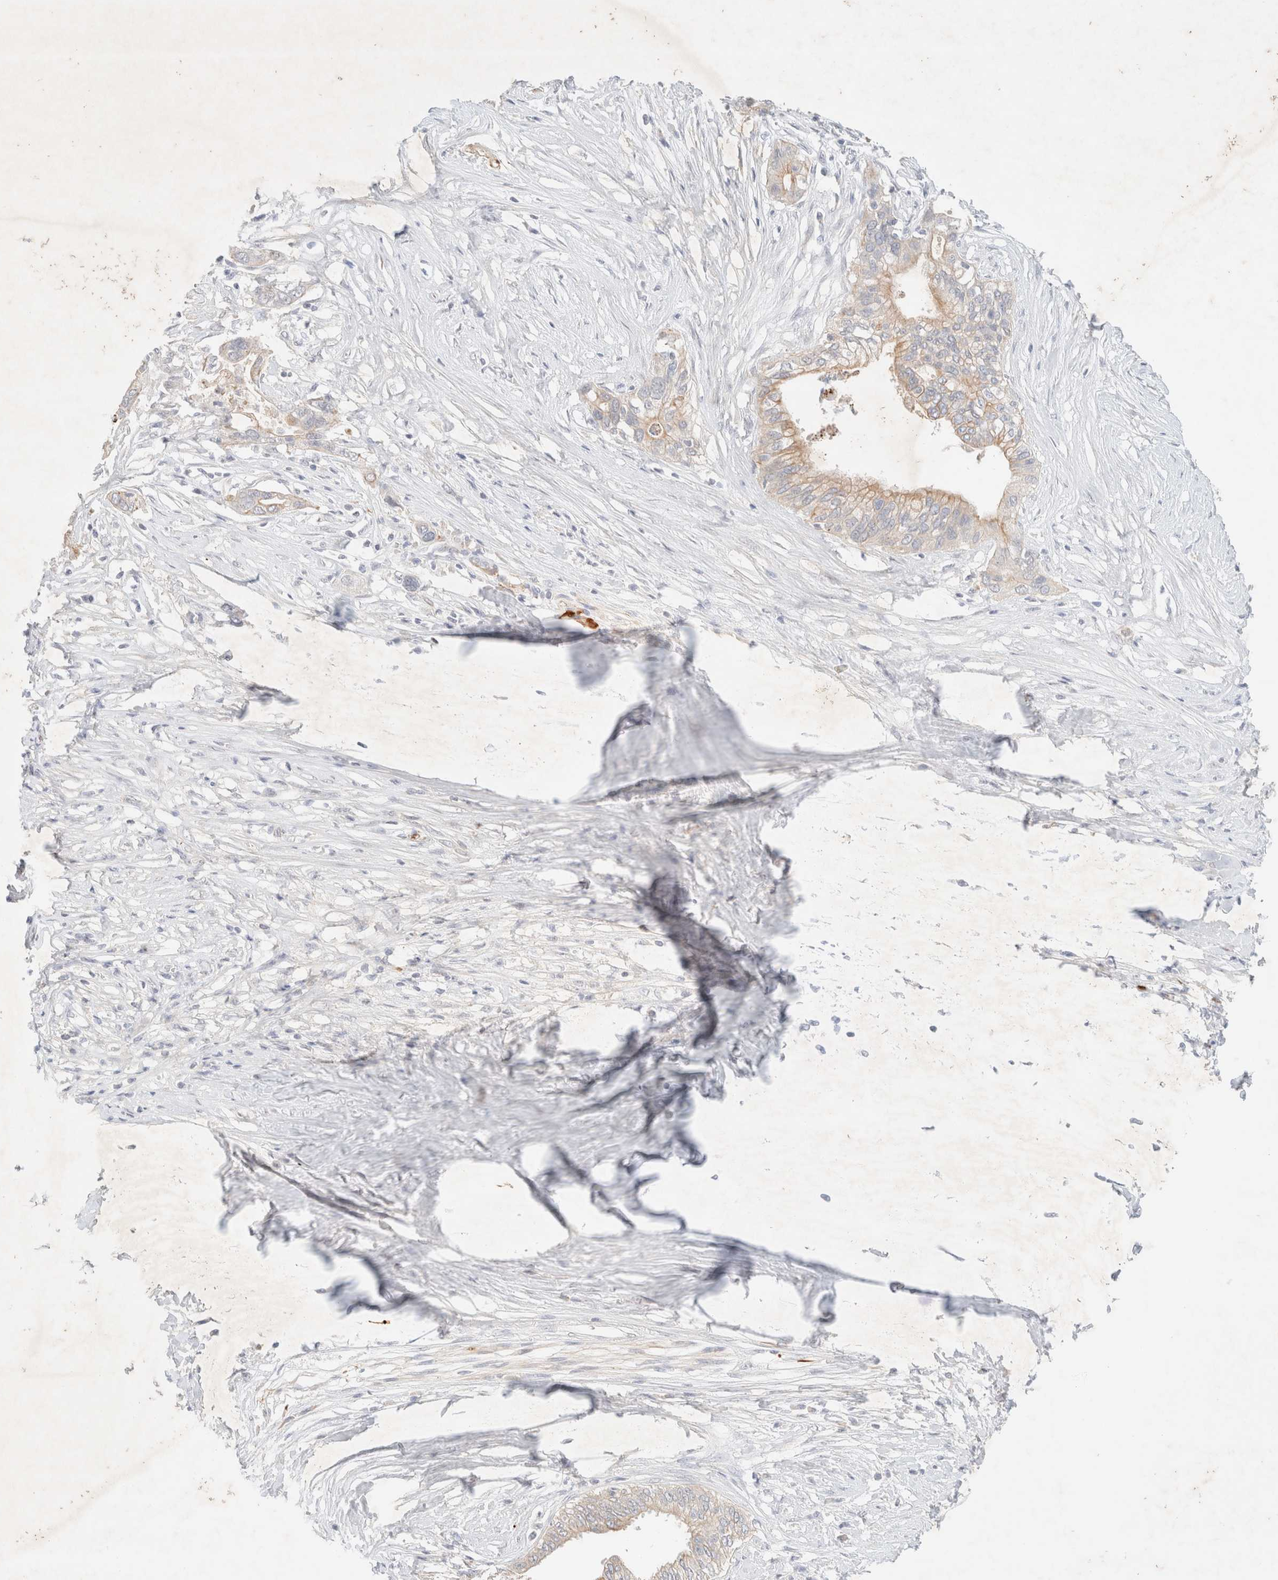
{"staining": {"intensity": "moderate", "quantity": "25%-75%", "location": "cytoplasmic/membranous"}, "tissue": "pancreatic cancer", "cell_type": "Tumor cells", "image_type": "cancer", "snomed": [{"axis": "morphology", "description": "Normal tissue, NOS"}, {"axis": "morphology", "description": "Adenocarcinoma, NOS"}, {"axis": "topography", "description": "Pancreas"}, {"axis": "topography", "description": "Peripheral nerve tissue"}], "caption": "Immunohistochemical staining of human pancreatic cancer (adenocarcinoma) demonstrates medium levels of moderate cytoplasmic/membranous protein expression in about 25%-75% of tumor cells.", "gene": "SGSM2", "patient": {"sex": "male", "age": 59}}